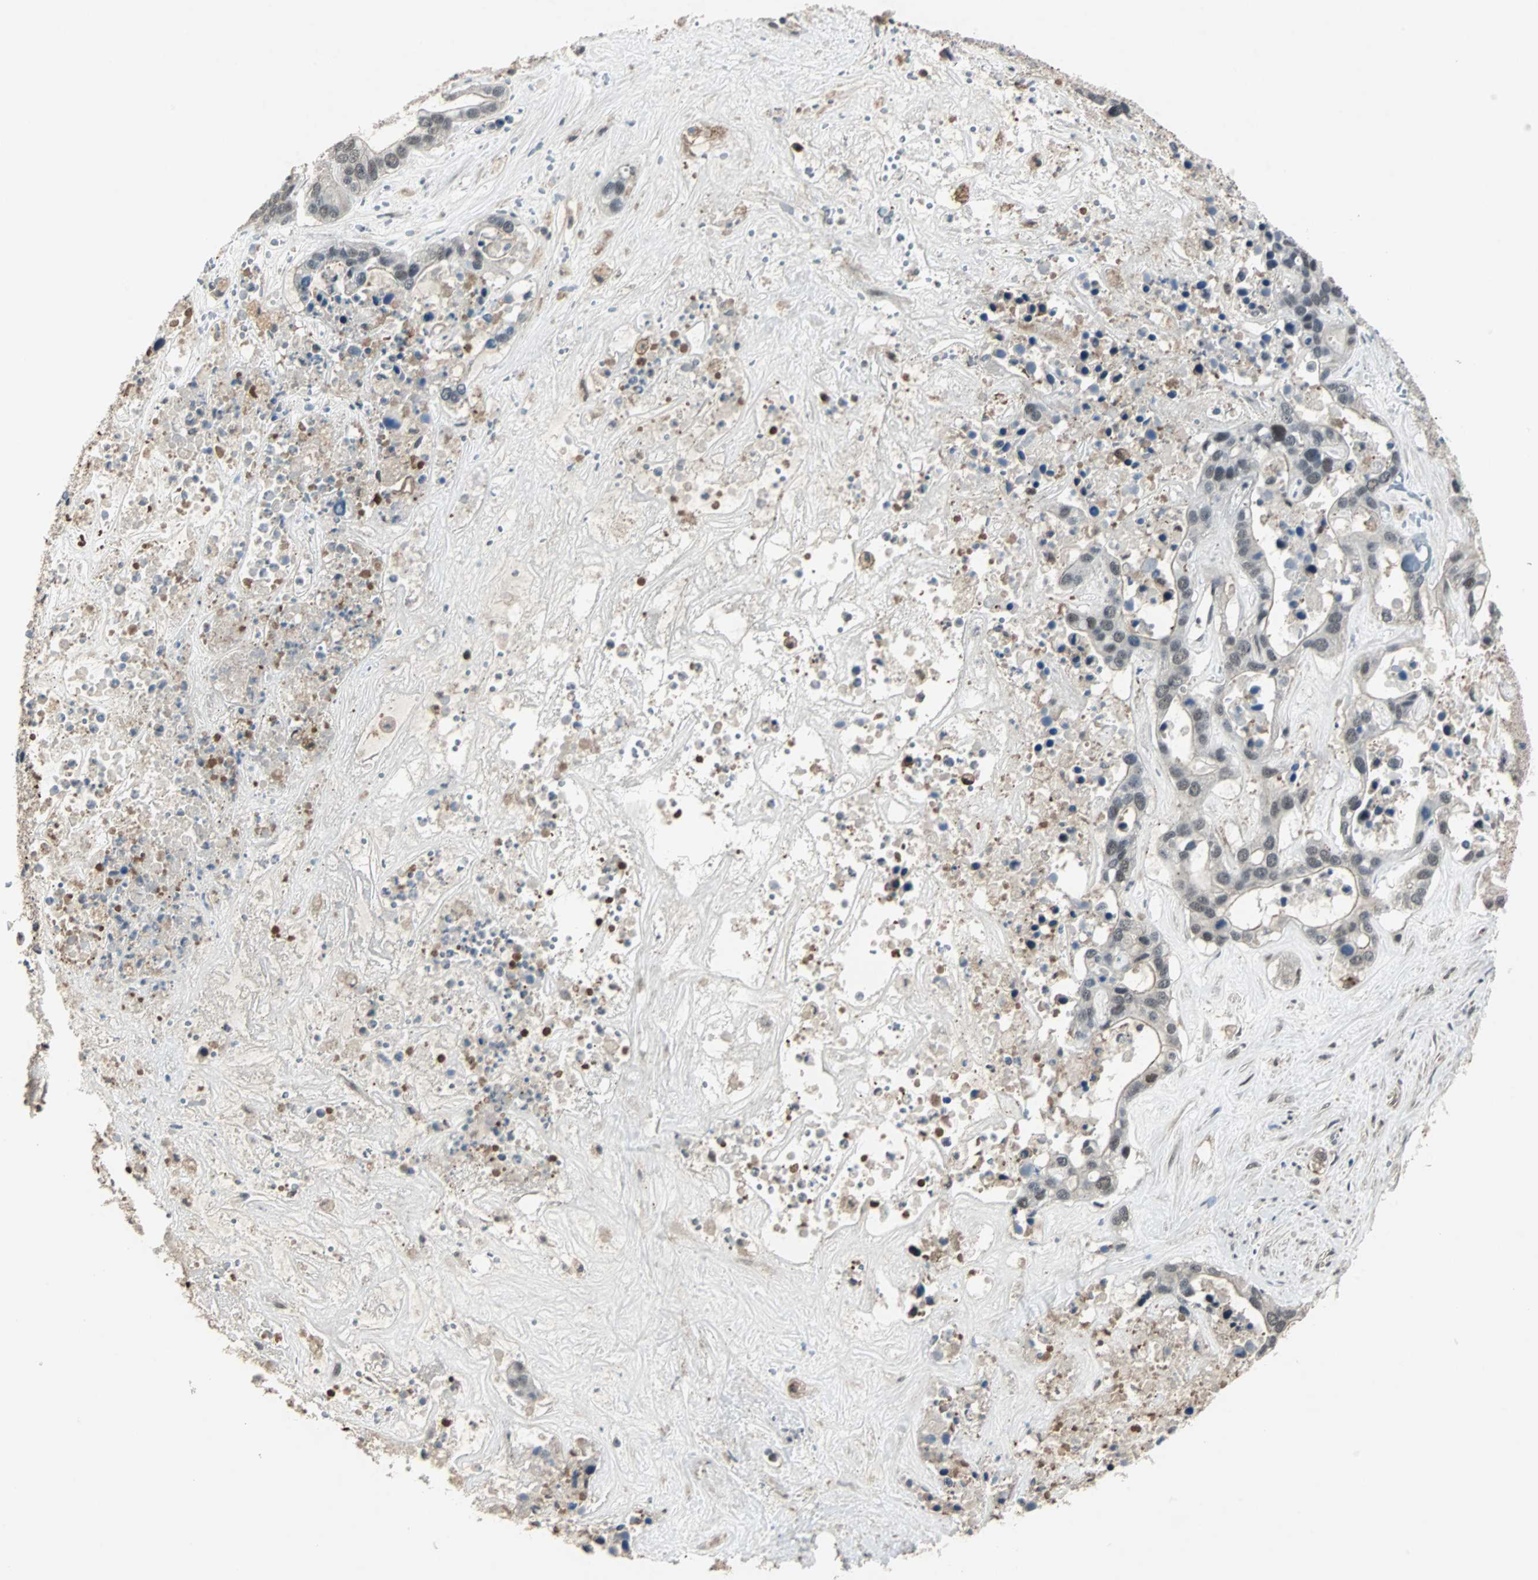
{"staining": {"intensity": "negative", "quantity": "none", "location": "none"}, "tissue": "liver cancer", "cell_type": "Tumor cells", "image_type": "cancer", "snomed": [{"axis": "morphology", "description": "Cholangiocarcinoma"}, {"axis": "topography", "description": "Liver"}], "caption": "High power microscopy photomicrograph of an immunohistochemistry (IHC) image of liver cholangiocarcinoma, revealing no significant staining in tumor cells. (DAB immunohistochemistry visualized using brightfield microscopy, high magnification).", "gene": "MKX", "patient": {"sex": "female", "age": 65}}